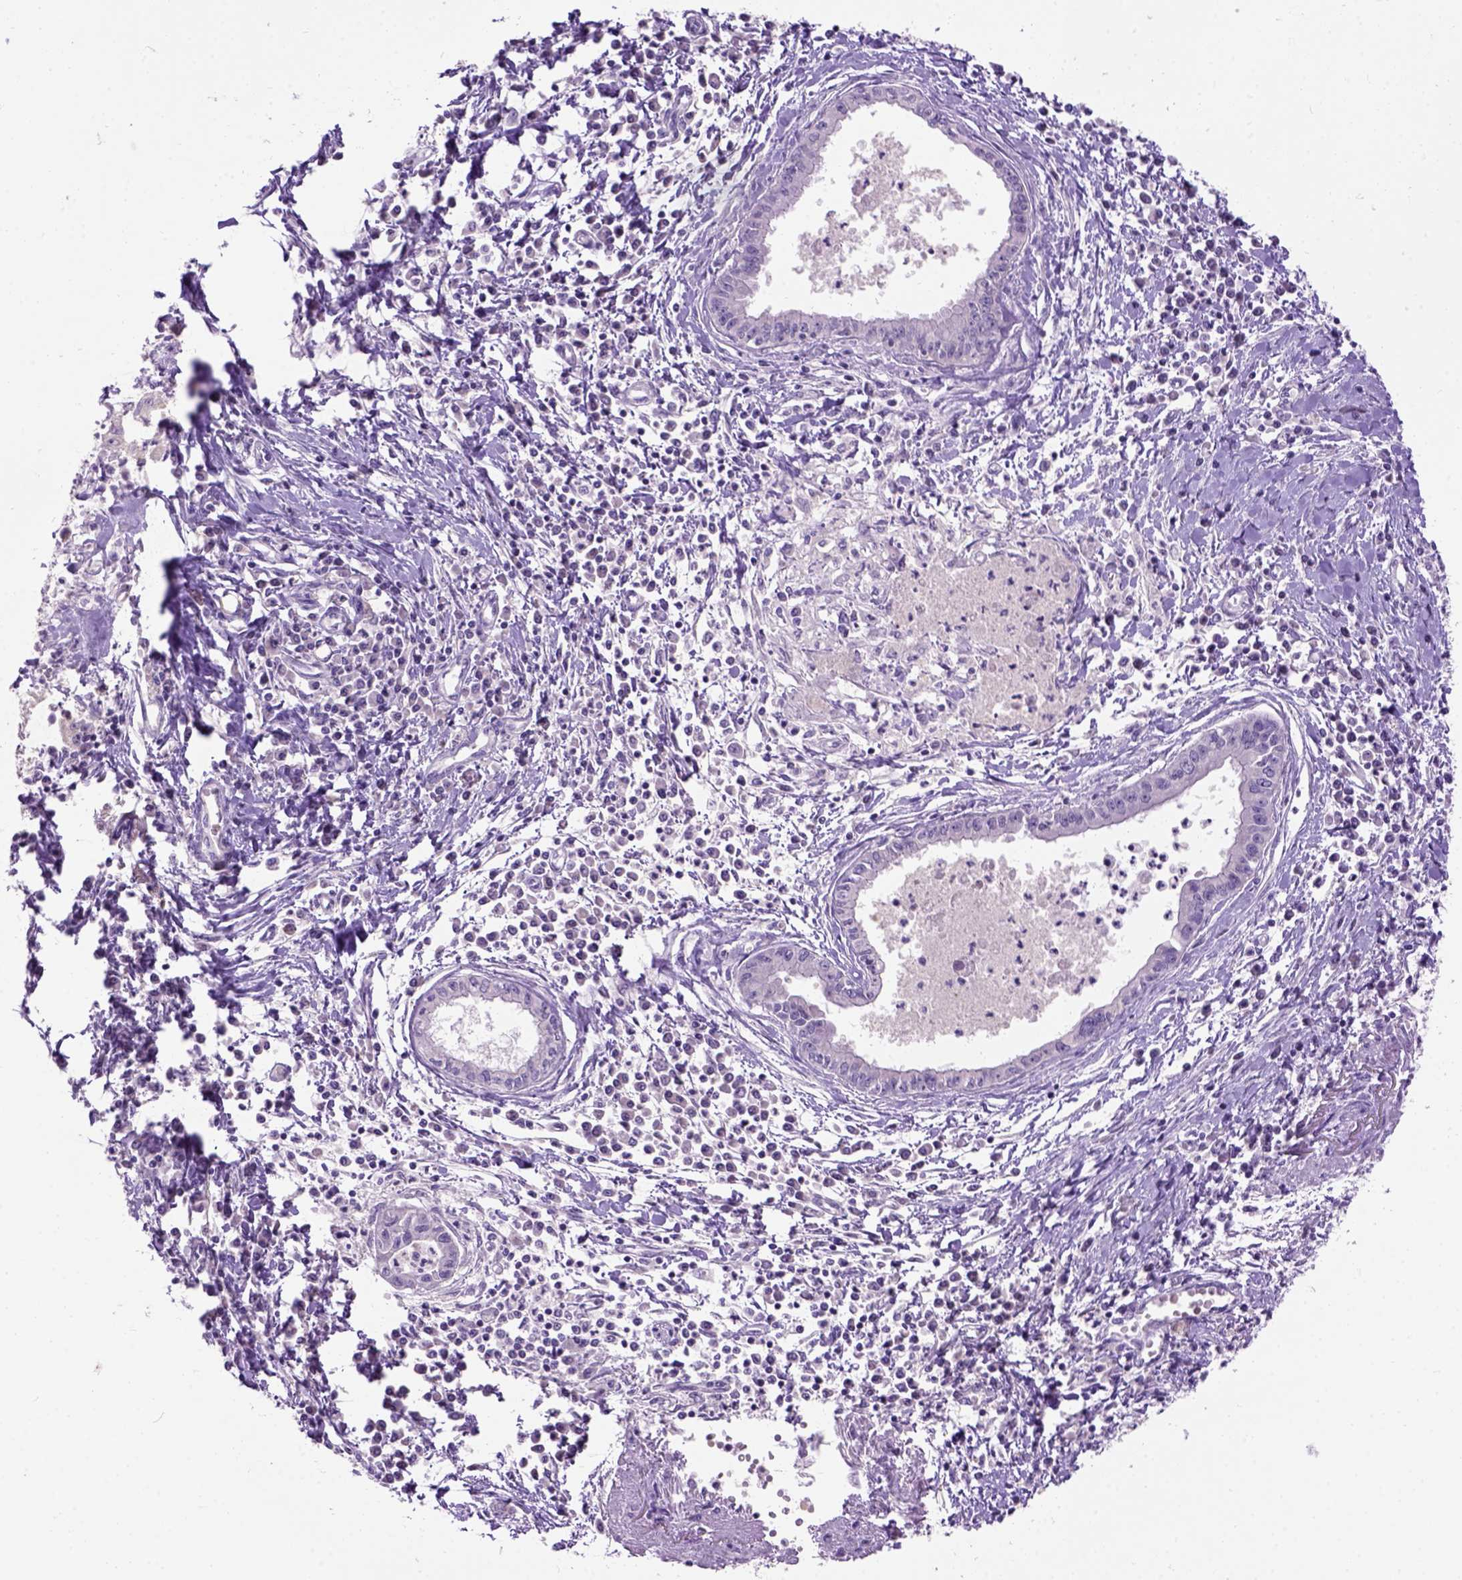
{"staining": {"intensity": "negative", "quantity": "none", "location": "none"}, "tissue": "pancreatic cancer", "cell_type": "Tumor cells", "image_type": "cancer", "snomed": [{"axis": "morphology", "description": "Adenocarcinoma, NOS"}, {"axis": "topography", "description": "Pancreas"}], "caption": "A micrograph of adenocarcinoma (pancreatic) stained for a protein exhibits no brown staining in tumor cells. Nuclei are stained in blue.", "gene": "MAPT", "patient": {"sex": "male", "age": 72}}